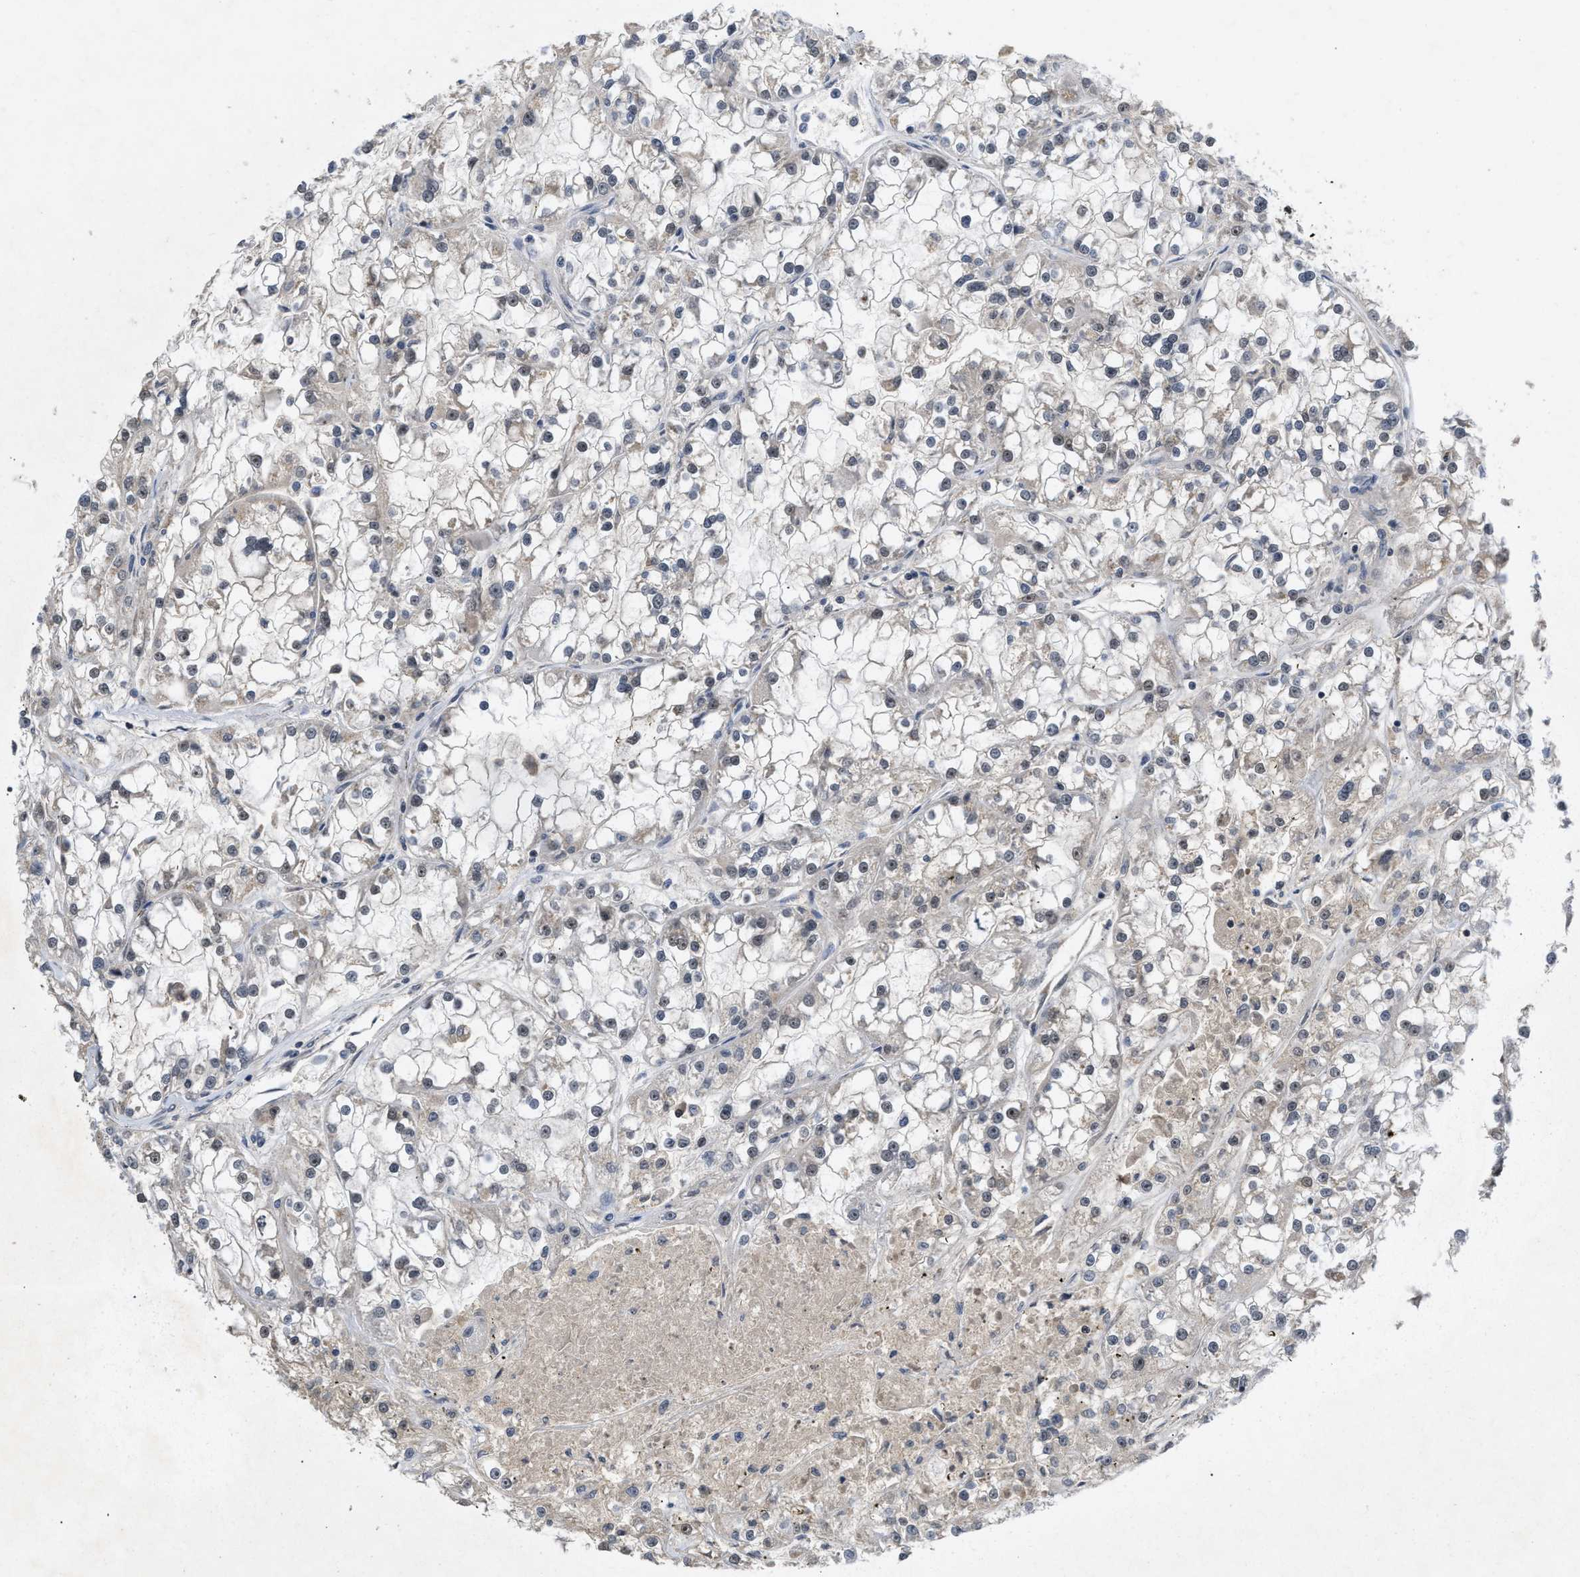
{"staining": {"intensity": "negative", "quantity": "none", "location": "none"}, "tissue": "renal cancer", "cell_type": "Tumor cells", "image_type": "cancer", "snomed": [{"axis": "morphology", "description": "Adenocarcinoma, NOS"}, {"axis": "topography", "description": "Kidney"}], "caption": "Immunohistochemical staining of renal cancer displays no significant staining in tumor cells. Brightfield microscopy of immunohistochemistry (IHC) stained with DAB (3,3'-diaminobenzidine) (brown) and hematoxylin (blue), captured at high magnification.", "gene": "ZNF346", "patient": {"sex": "female", "age": 52}}